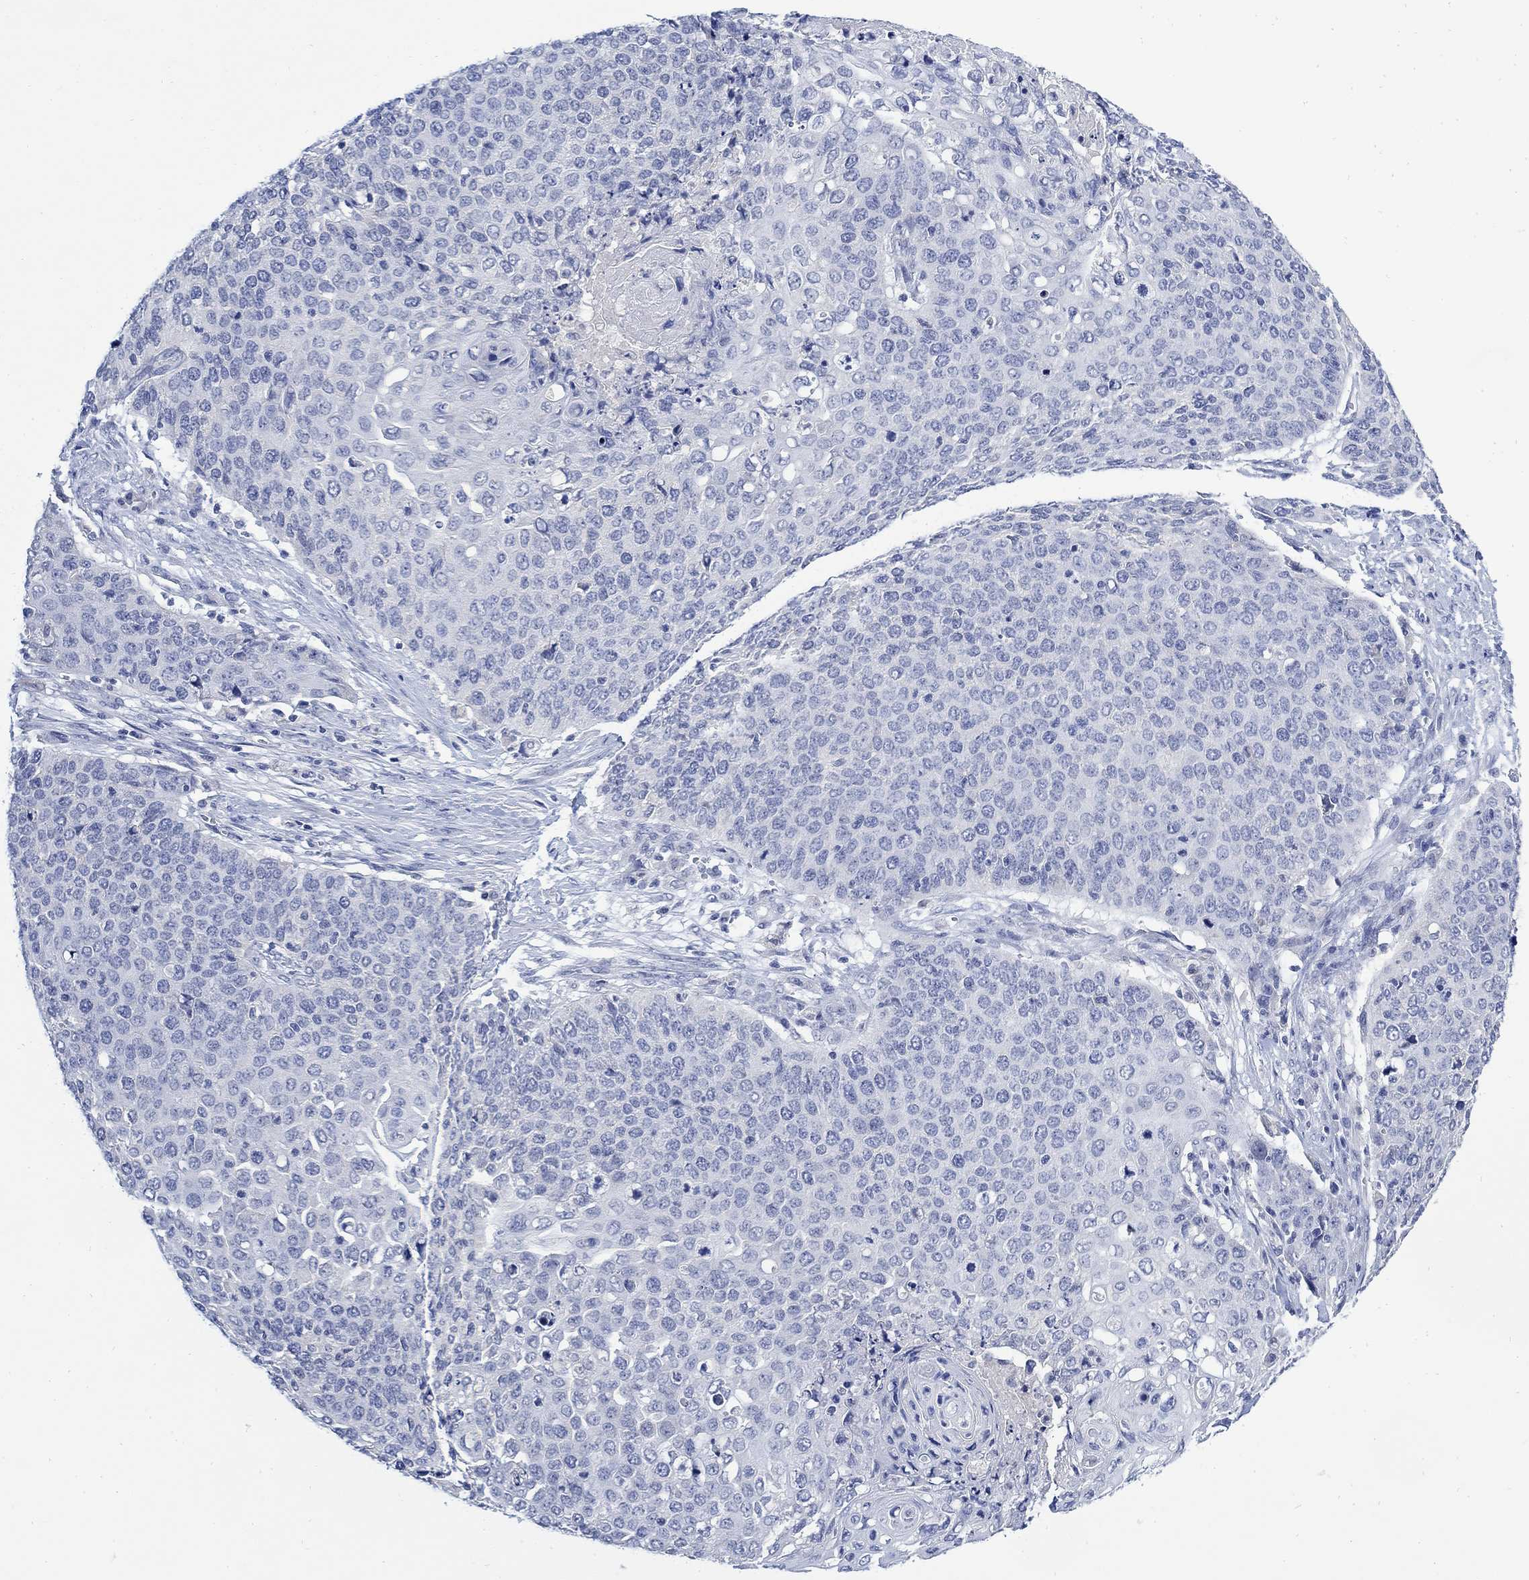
{"staining": {"intensity": "negative", "quantity": "none", "location": "none"}, "tissue": "cervical cancer", "cell_type": "Tumor cells", "image_type": "cancer", "snomed": [{"axis": "morphology", "description": "Squamous cell carcinoma, NOS"}, {"axis": "topography", "description": "Cervix"}], "caption": "Photomicrograph shows no significant protein staining in tumor cells of cervical squamous cell carcinoma.", "gene": "FBP2", "patient": {"sex": "female", "age": 39}}